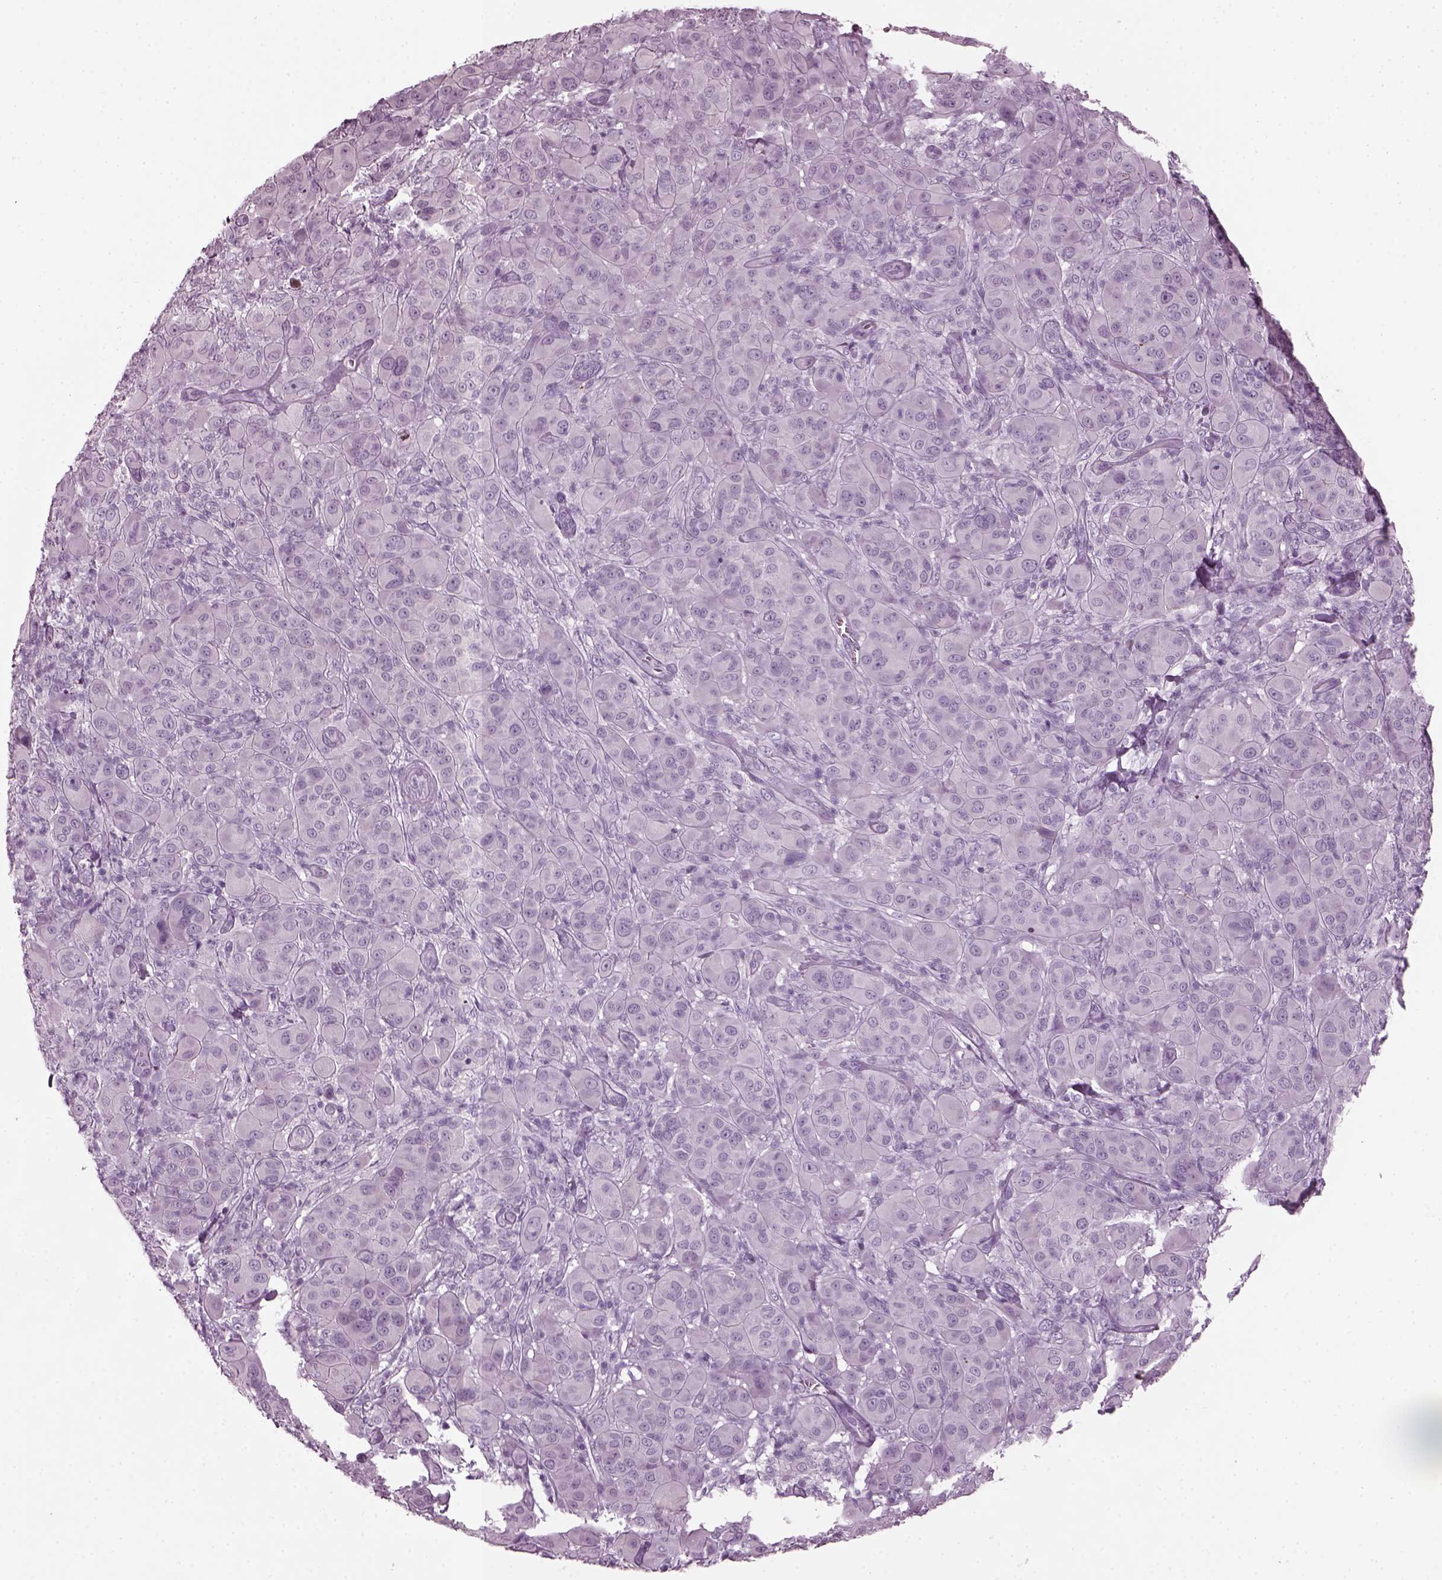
{"staining": {"intensity": "negative", "quantity": "none", "location": "none"}, "tissue": "melanoma", "cell_type": "Tumor cells", "image_type": "cancer", "snomed": [{"axis": "morphology", "description": "Malignant melanoma, NOS"}, {"axis": "topography", "description": "Skin"}], "caption": "The immunohistochemistry (IHC) micrograph has no significant staining in tumor cells of malignant melanoma tissue.", "gene": "DPYSL5", "patient": {"sex": "female", "age": 87}}